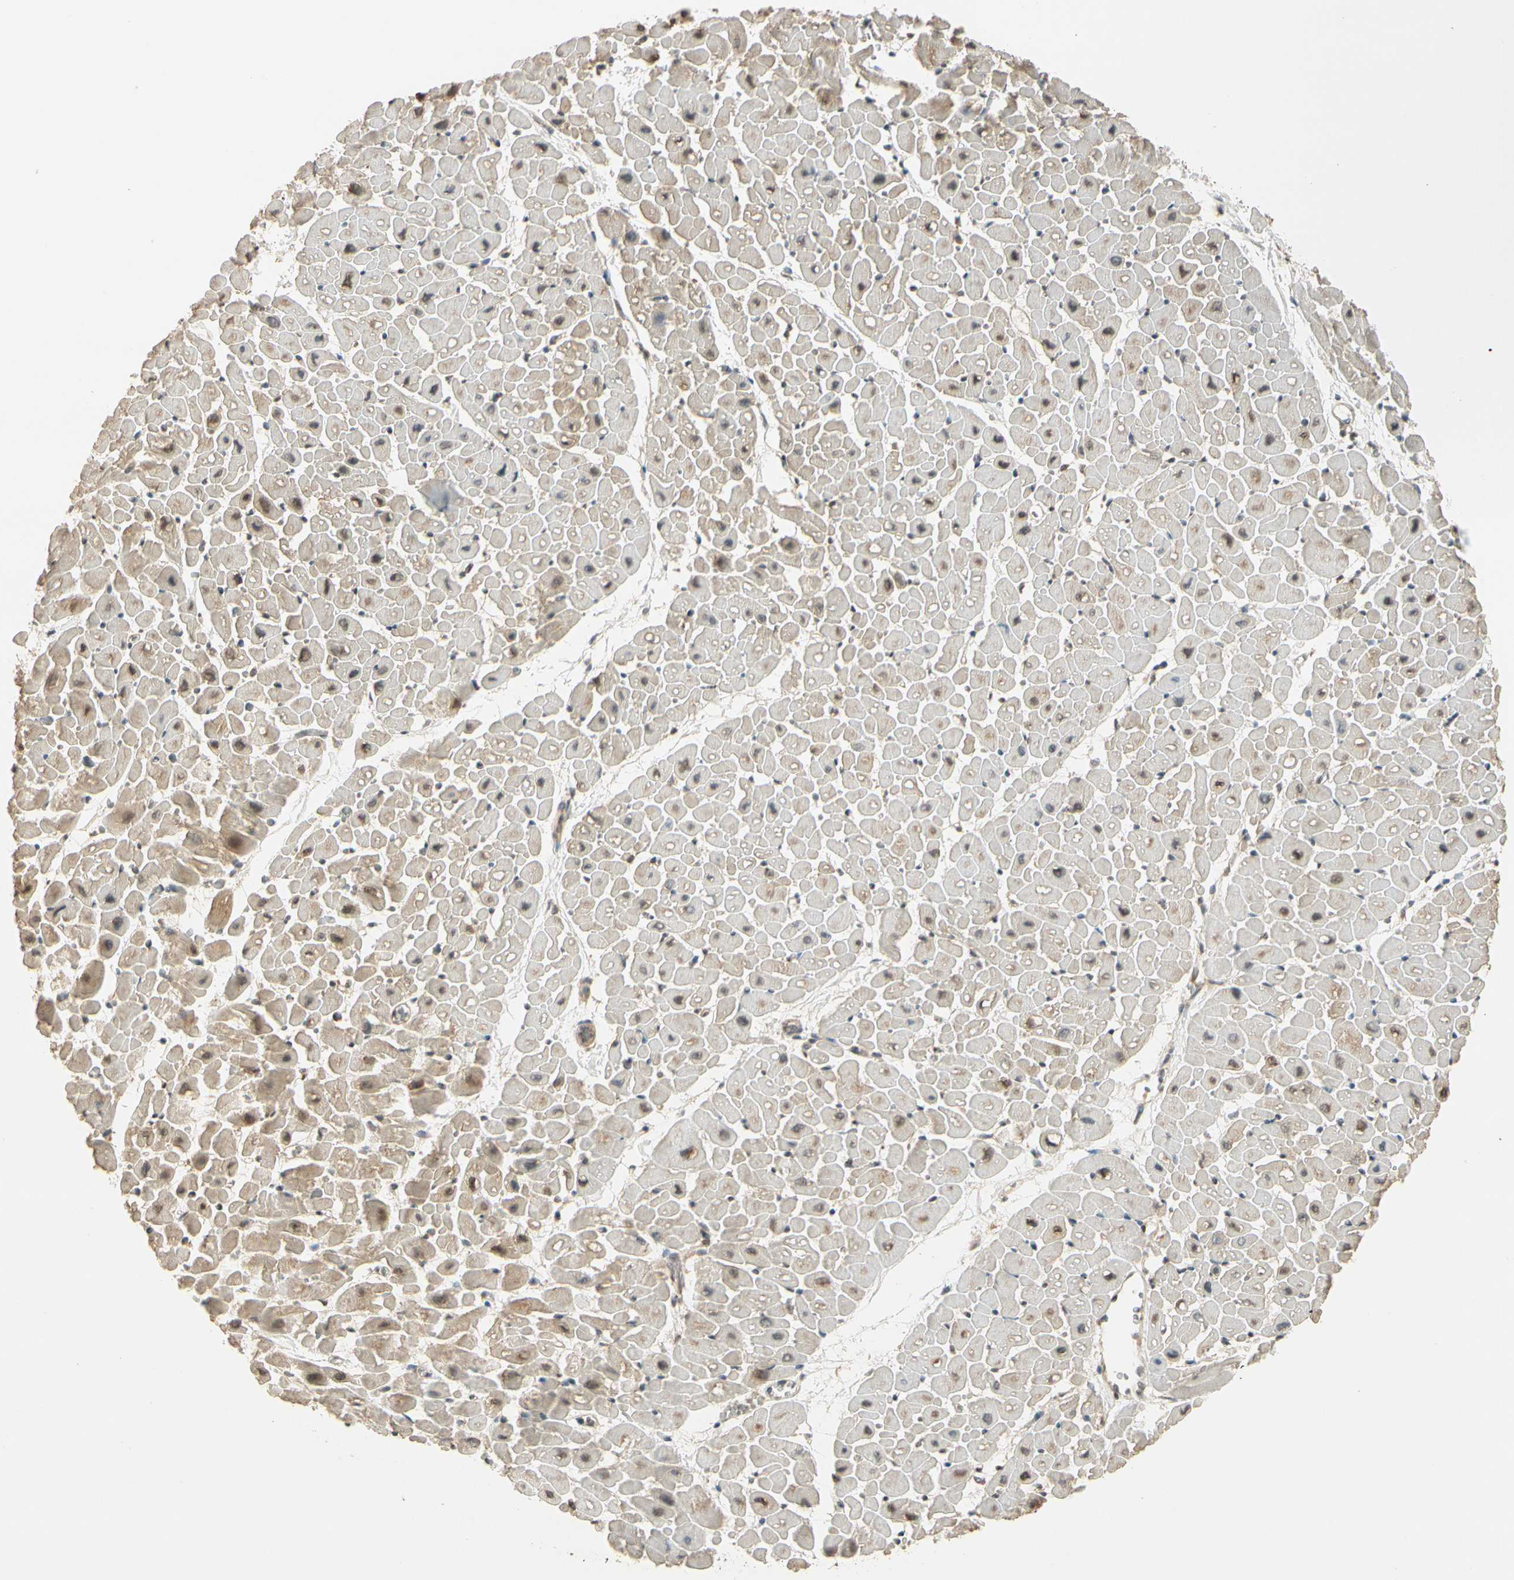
{"staining": {"intensity": "weak", "quantity": "<25%", "location": "cytoplasmic/membranous,nuclear"}, "tissue": "heart muscle", "cell_type": "Cardiomyocytes", "image_type": "normal", "snomed": [{"axis": "morphology", "description": "Normal tissue, NOS"}, {"axis": "topography", "description": "Heart"}], "caption": "The histopathology image reveals no staining of cardiomyocytes in benign heart muscle.", "gene": "MCPH1", "patient": {"sex": "male", "age": 45}}